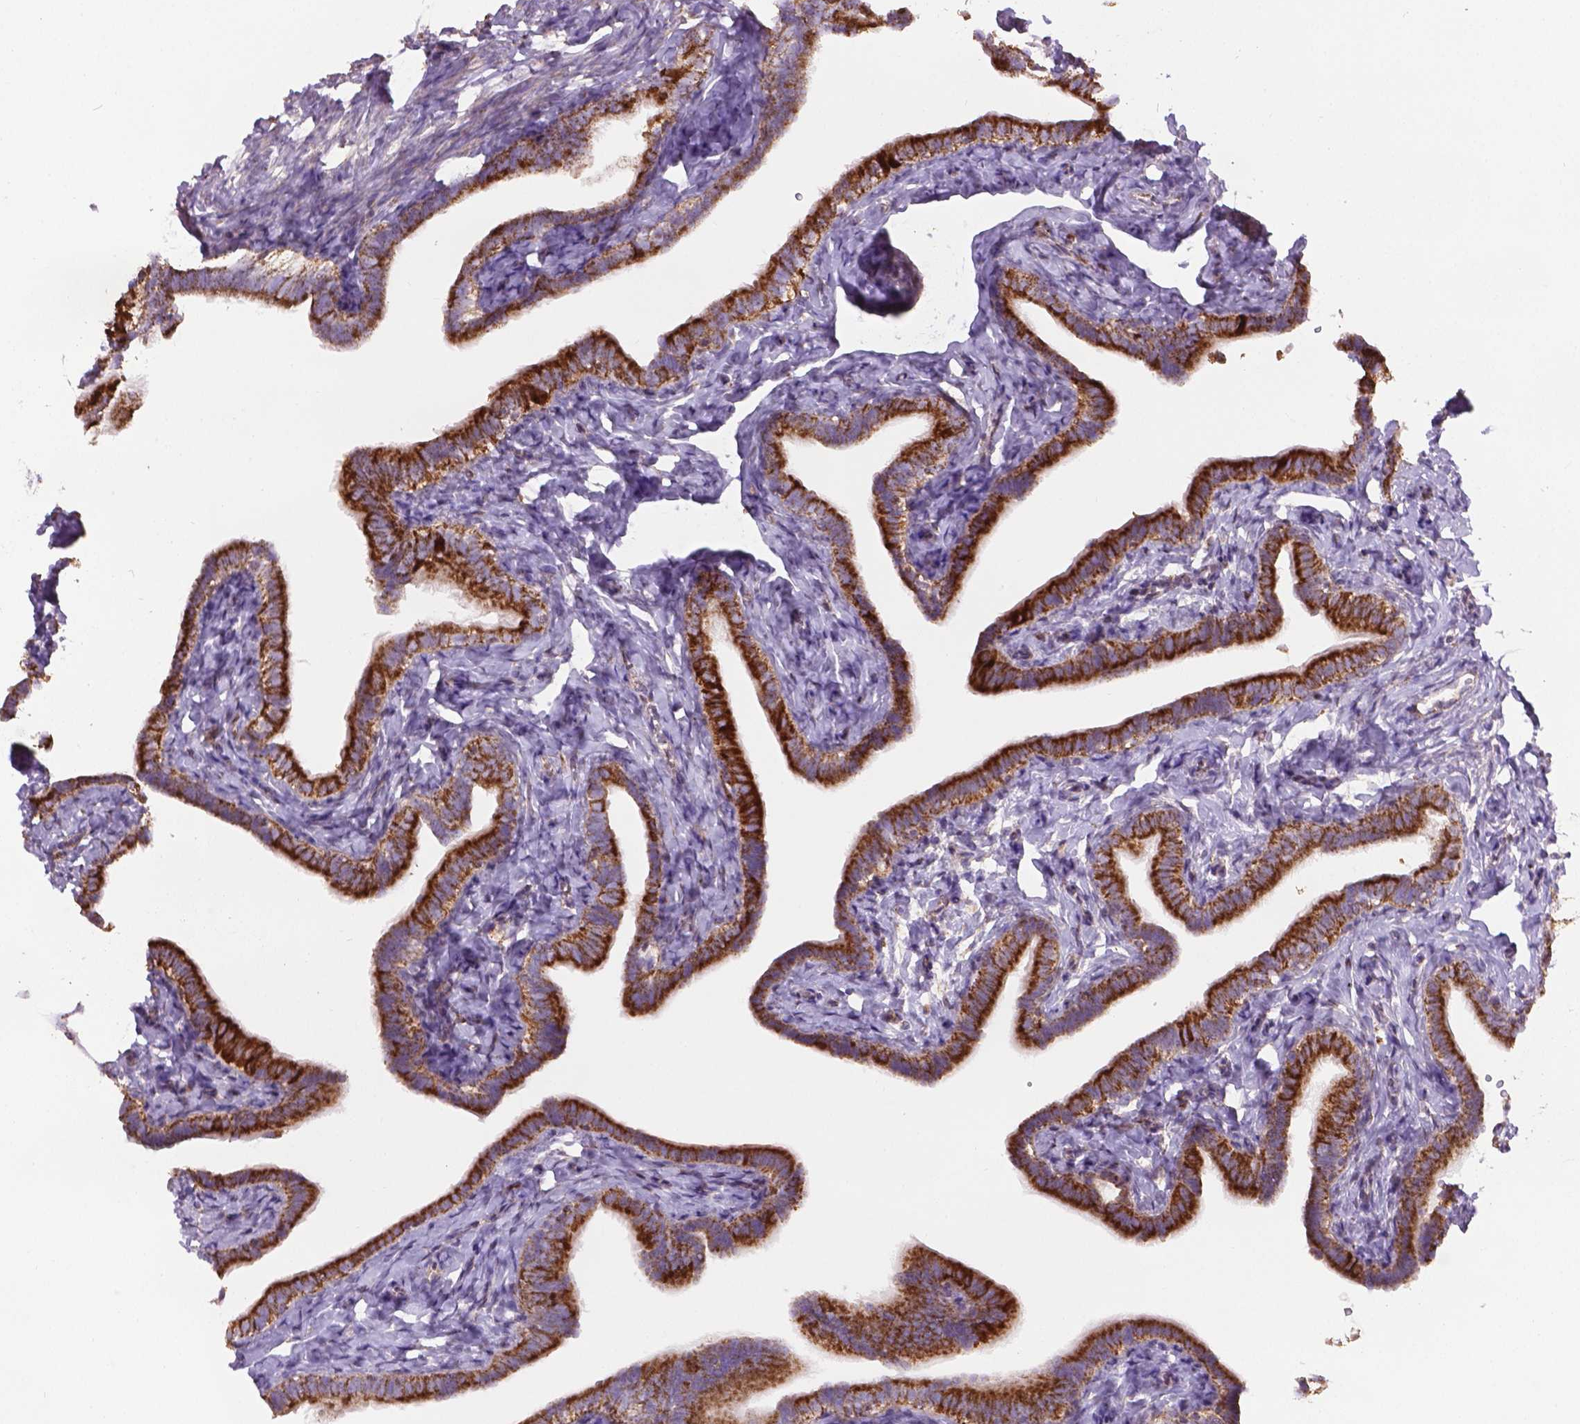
{"staining": {"intensity": "strong", "quantity": ">75%", "location": "cytoplasmic/membranous"}, "tissue": "fallopian tube", "cell_type": "Glandular cells", "image_type": "normal", "snomed": [{"axis": "morphology", "description": "Normal tissue, NOS"}, {"axis": "topography", "description": "Fallopian tube"}], "caption": "Human fallopian tube stained for a protein (brown) shows strong cytoplasmic/membranous positive expression in approximately >75% of glandular cells.", "gene": "PIBF1", "patient": {"sex": "female", "age": 41}}